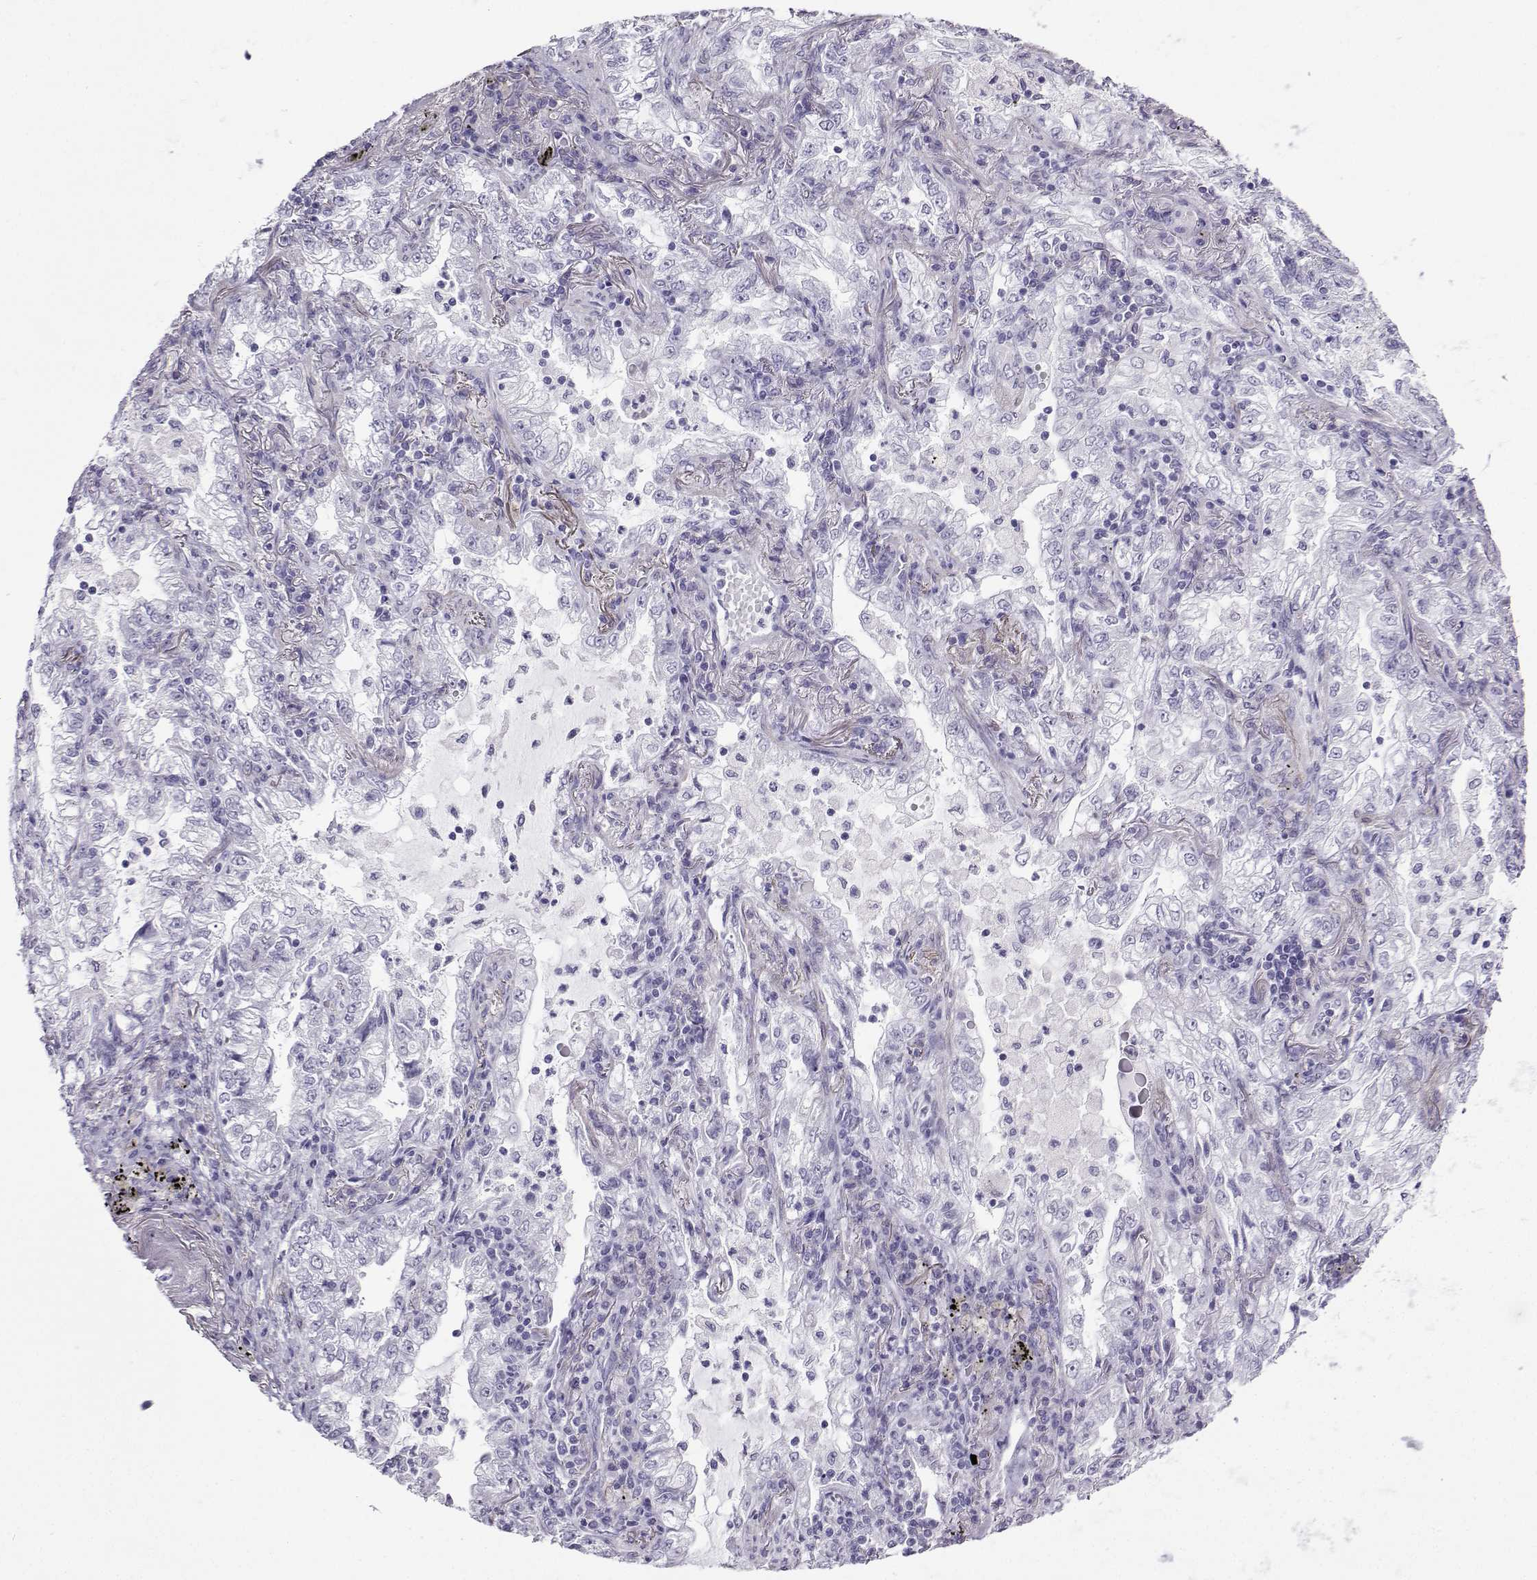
{"staining": {"intensity": "negative", "quantity": "none", "location": "none"}, "tissue": "lung cancer", "cell_type": "Tumor cells", "image_type": "cancer", "snomed": [{"axis": "morphology", "description": "Adenocarcinoma, NOS"}, {"axis": "topography", "description": "Lung"}], "caption": "Immunohistochemical staining of human lung cancer (adenocarcinoma) demonstrates no significant staining in tumor cells.", "gene": "KIF17", "patient": {"sex": "female", "age": 73}}